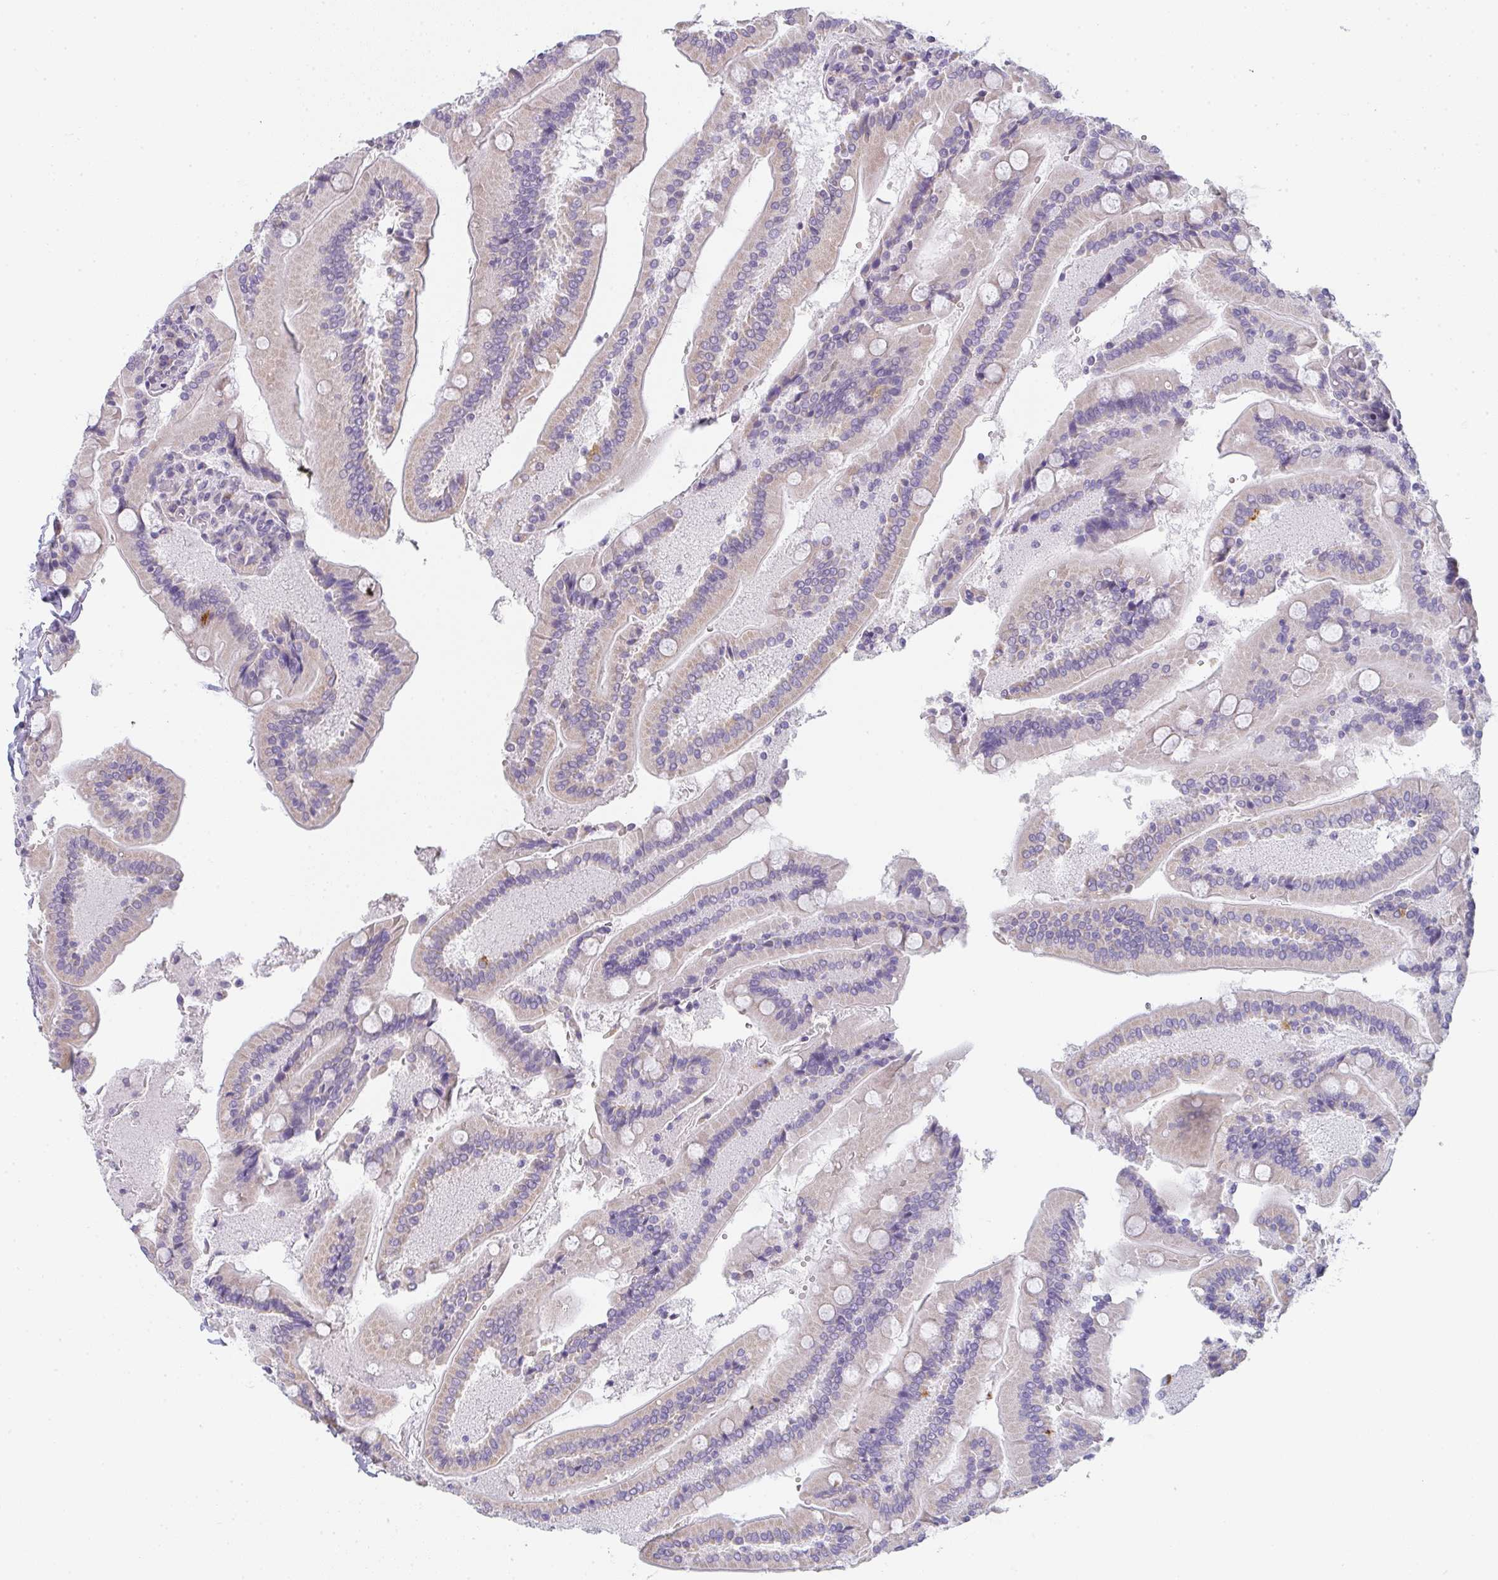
{"staining": {"intensity": "weak", "quantity": "25%-75%", "location": "cytoplasmic/membranous"}, "tissue": "duodenum", "cell_type": "Glandular cells", "image_type": "normal", "snomed": [{"axis": "morphology", "description": "Normal tissue, NOS"}, {"axis": "topography", "description": "Duodenum"}], "caption": "A histopathology image of duodenum stained for a protein exhibits weak cytoplasmic/membranous brown staining in glandular cells.", "gene": "CACNA1S", "patient": {"sex": "female", "age": 62}}